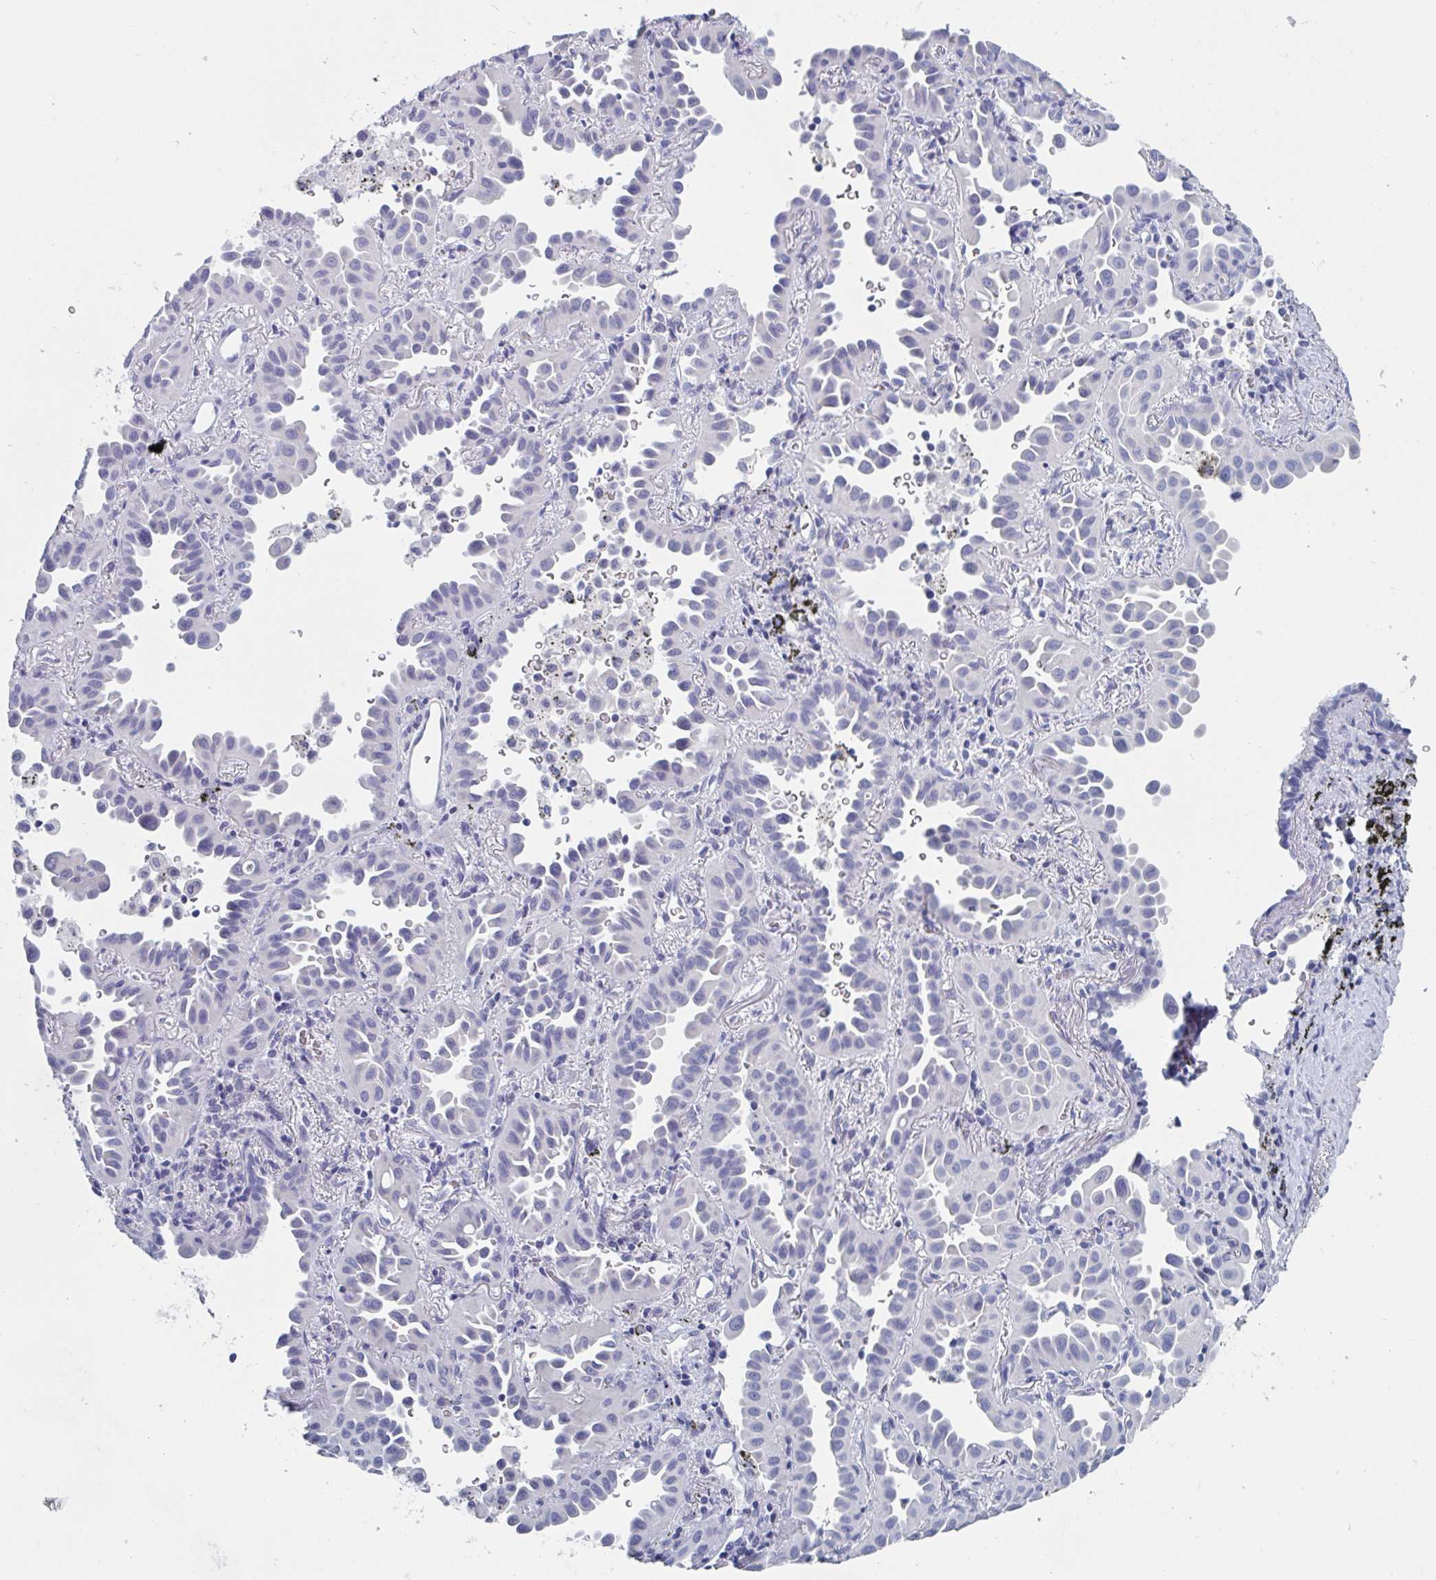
{"staining": {"intensity": "negative", "quantity": "none", "location": "none"}, "tissue": "lung cancer", "cell_type": "Tumor cells", "image_type": "cancer", "snomed": [{"axis": "morphology", "description": "Adenocarcinoma, NOS"}, {"axis": "topography", "description": "Lung"}], "caption": "The micrograph shows no staining of tumor cells in lung cancer.", "gene": "NDUFC2", "patient": {"sex": "male", "age": 68}}